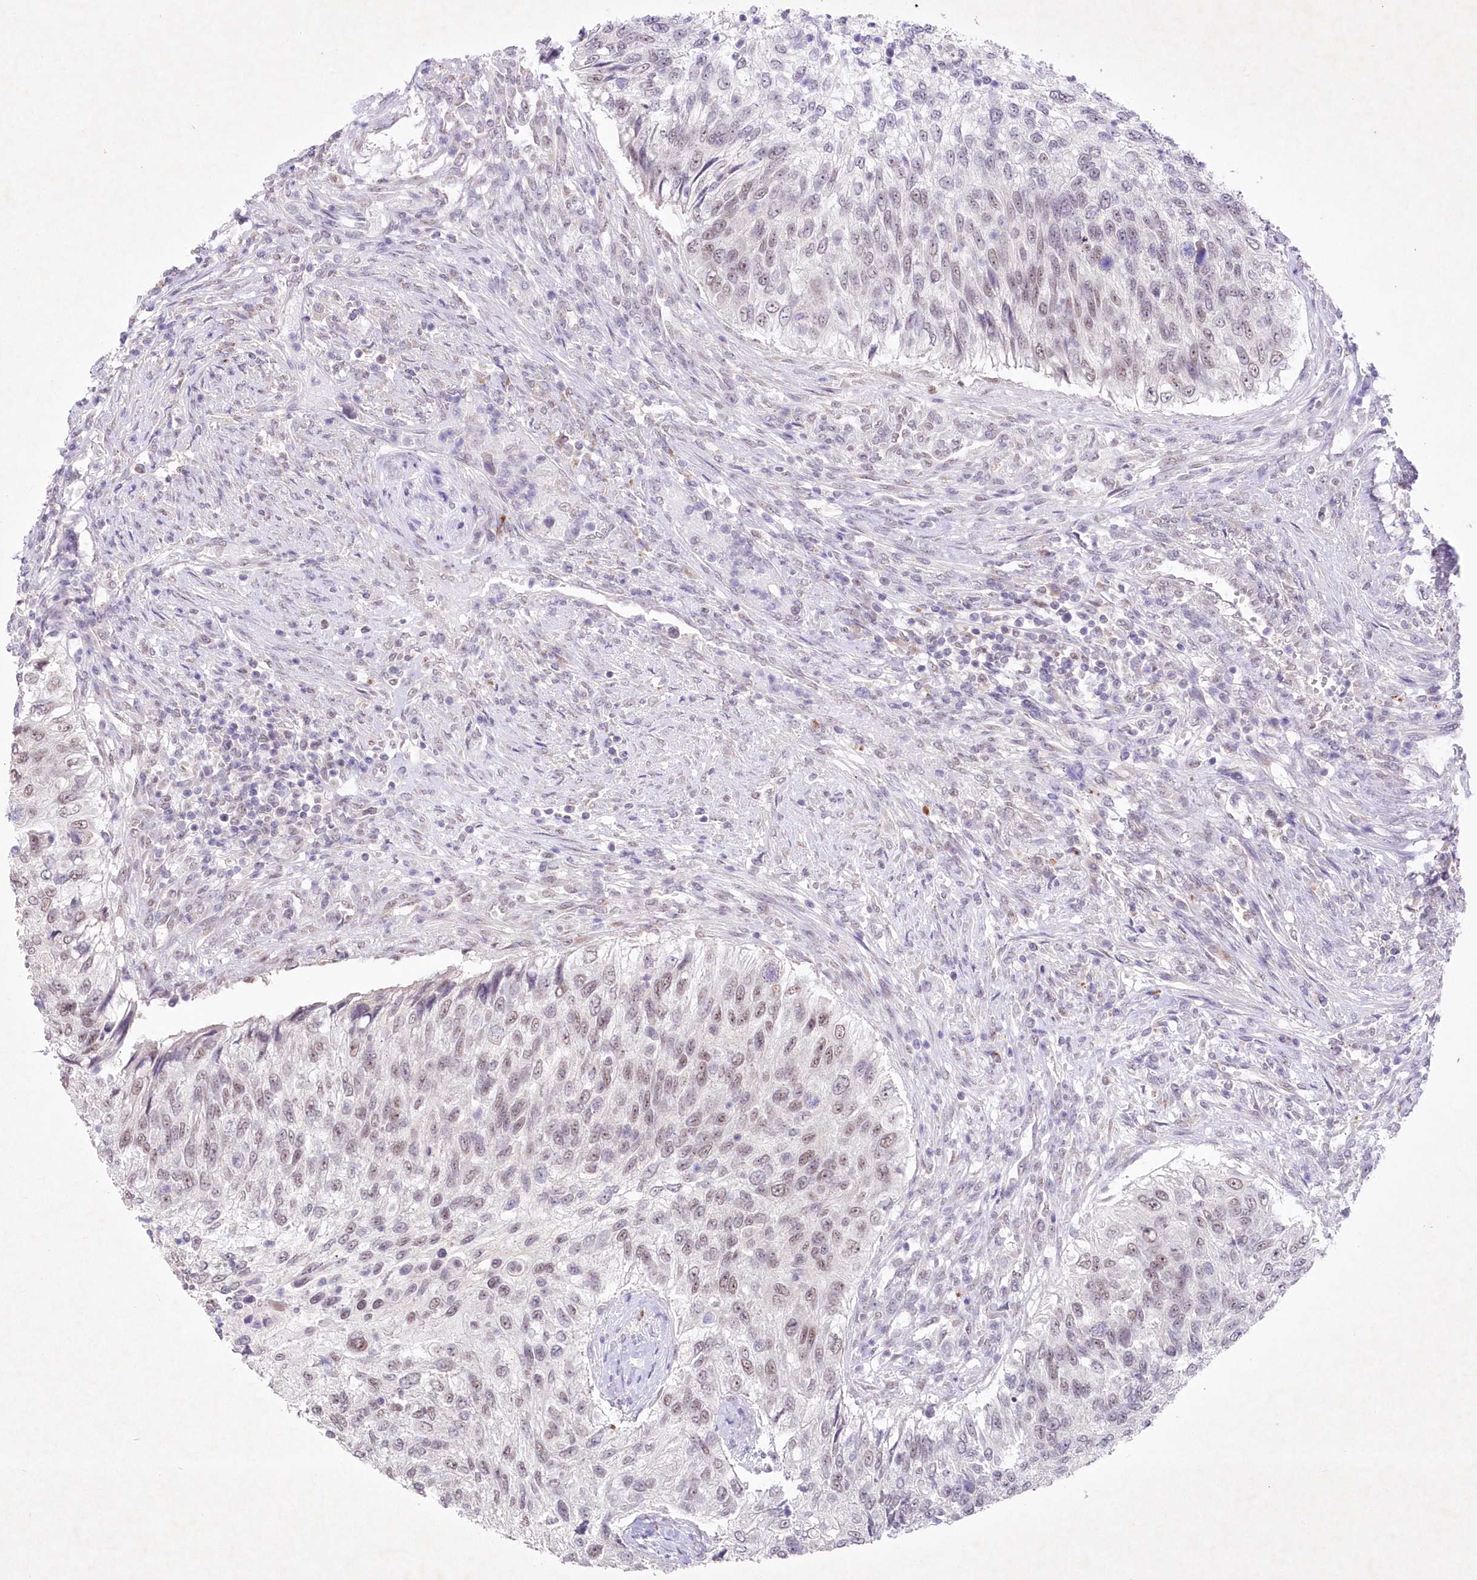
{"staining": {"intensity": "weak", "quantity": "25%-75%", "location": "nuclear"}, "tissue": "urothelial cancer", "cell_type": "Tumor cells", "image_type": "cancer", "snomed": [{"axis": "morphology", "description": "Urothelial carcinoma, High grade"}, {"axis": "topography", "description": "Urinary bladder"}], "caption": "DAB immunohistochemical staining of urothelial cancer displays weak nuclear protein expression in approximately 25%-75% of tumor cells.", "gene": "RBM27", "patient": {"sex": "female", "age": 60}}